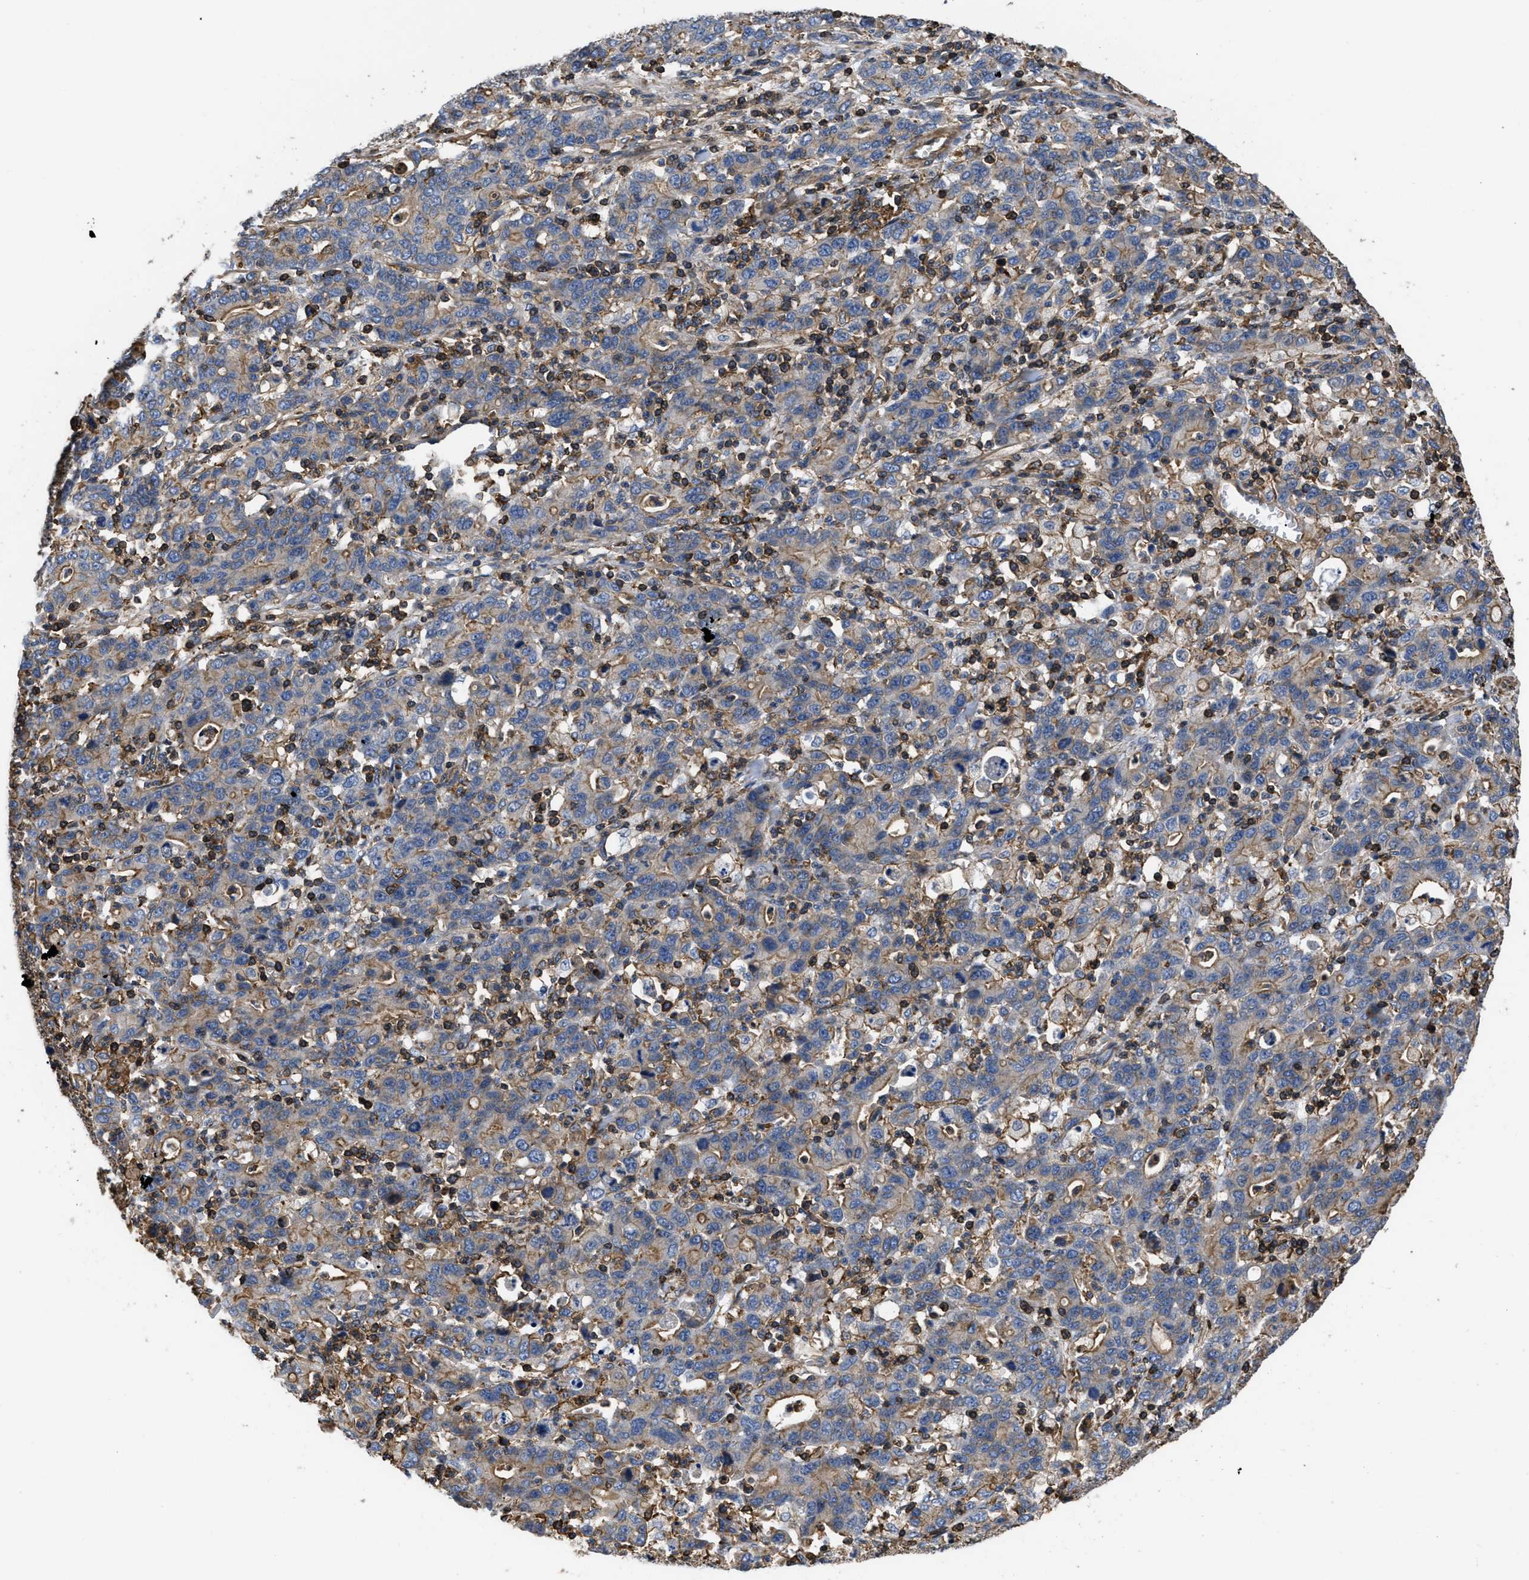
{"staining": {"intensity": "weak", "quantity": "<25%", "location": "cytoplasmic/membranous"}, "tissue": "stomach cancer", "cell_type": "Tumor cells", "image_type": "cancer", "snomed": [{"axis": "morphology", "description": "Adenocarcinoma, NOS"}, {"axis": "topography", "description": "Stomach, upper"}], "caption": "Tumor cells show no significant positivity in adenocarcinoma (stomach). (DAB (3,3'-diaminobenzidine) immunohistochemistry, high magnification).", "gene": "SCUBE2", "patient": {"sex": "male", "age": 69}}